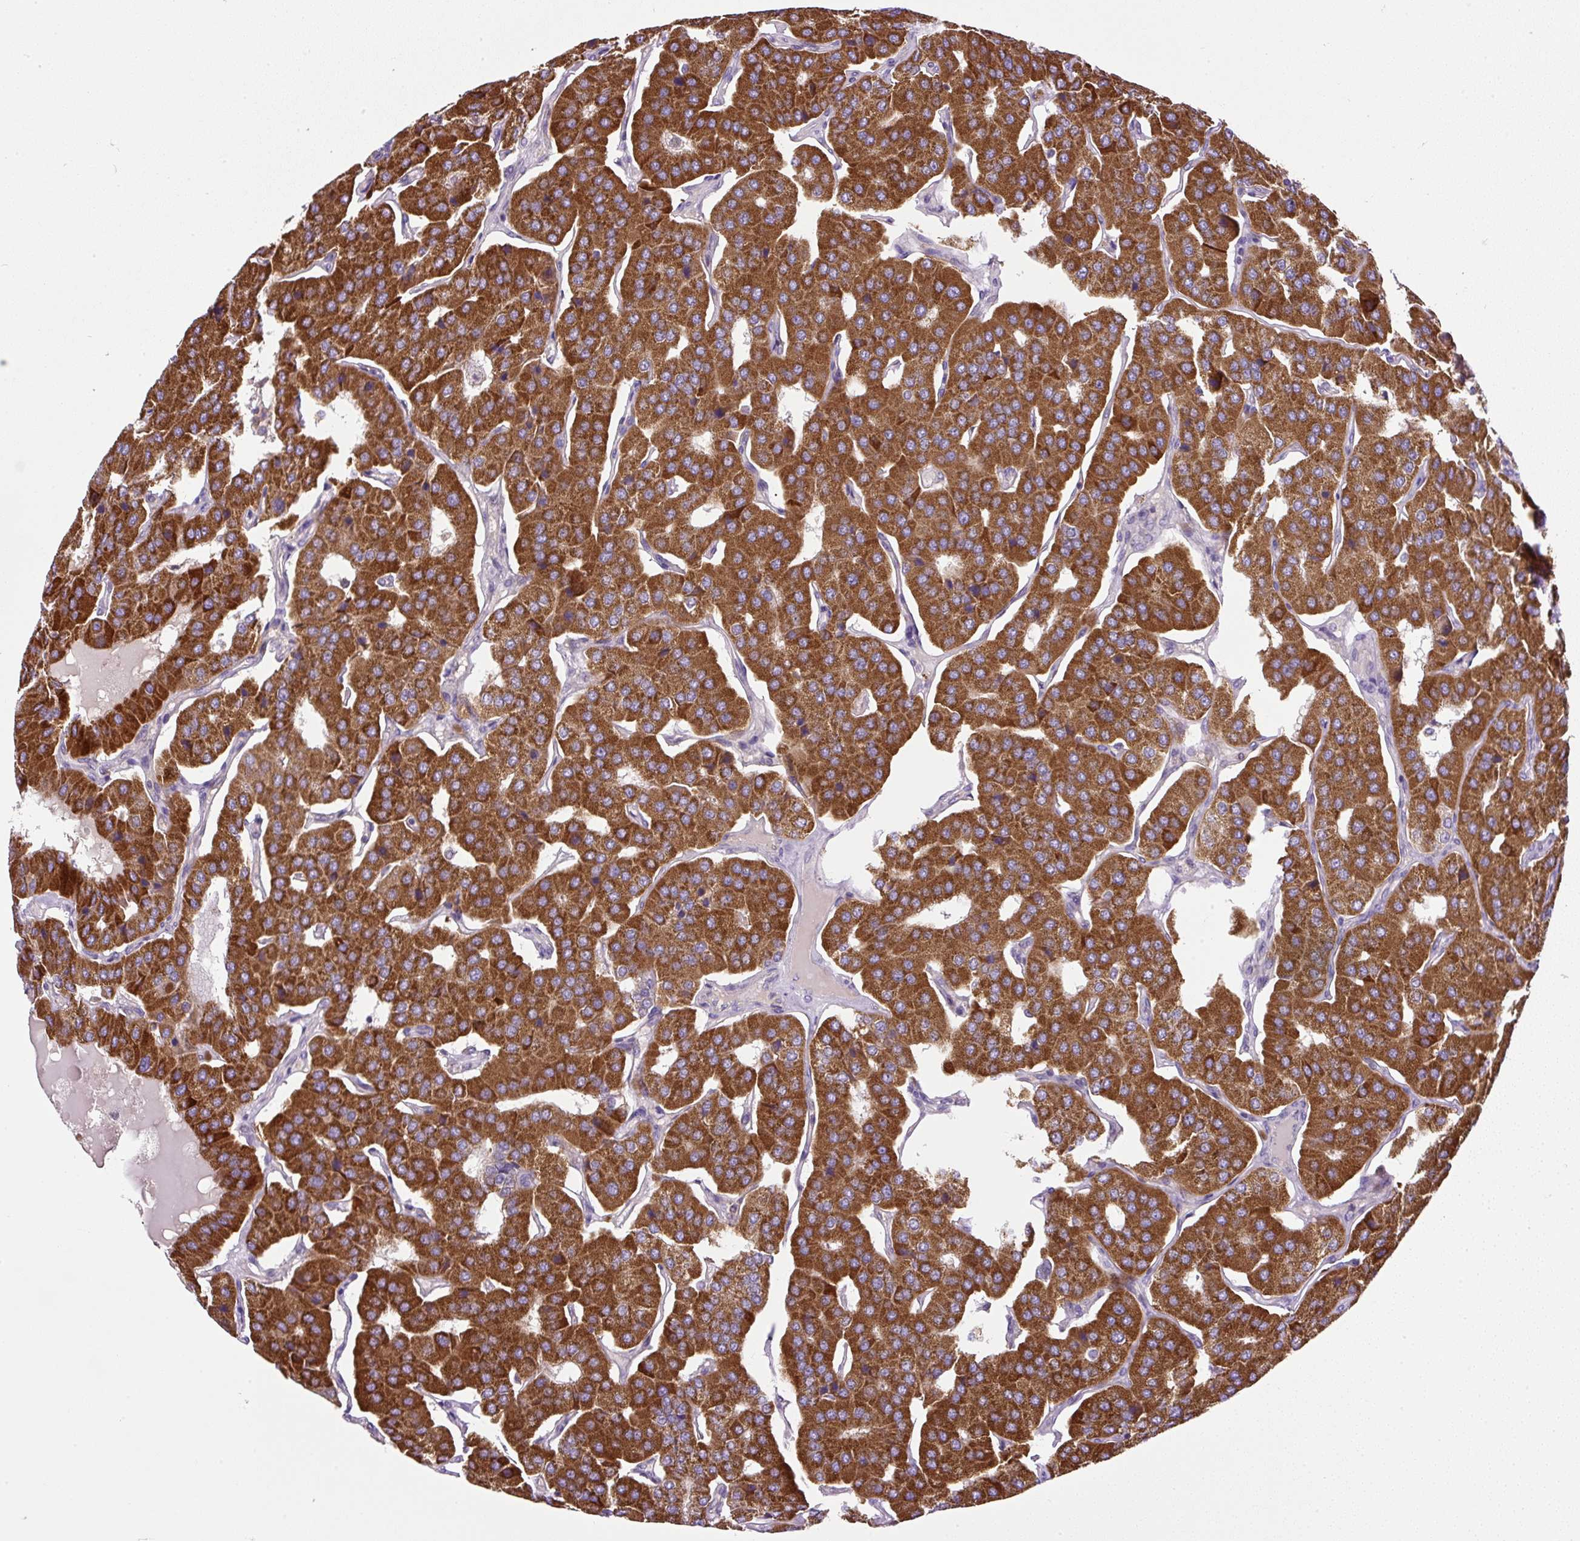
{"staining": {"intensity": "strong", "quantity": ">75%", "location": "cytoplasmic/membranous"}, "tissue": "parathyroid gland", "cell_type": "Glandular cells", "image_type": "normal", "snomed": [{"axis": "morphology", "description": "Normal tissue, NOS"}, {"axis": "morphology", "description": "Adenoma, NOS"}, {"axis": "topography", "description": "Parathyroid gland"}], "caption": "Brown immunohistochemical staining in unremarkable parathyroid gland shows strong cytoplasmic/membranous staining in approximately >75% of glandular cells. The staining was performed using DAB, with brown indicating positive protein expression. Nuclei are stained blue with hematoxylin.", "gene": "ZNF547", "patient": {"sex": "female", "age": 86}}